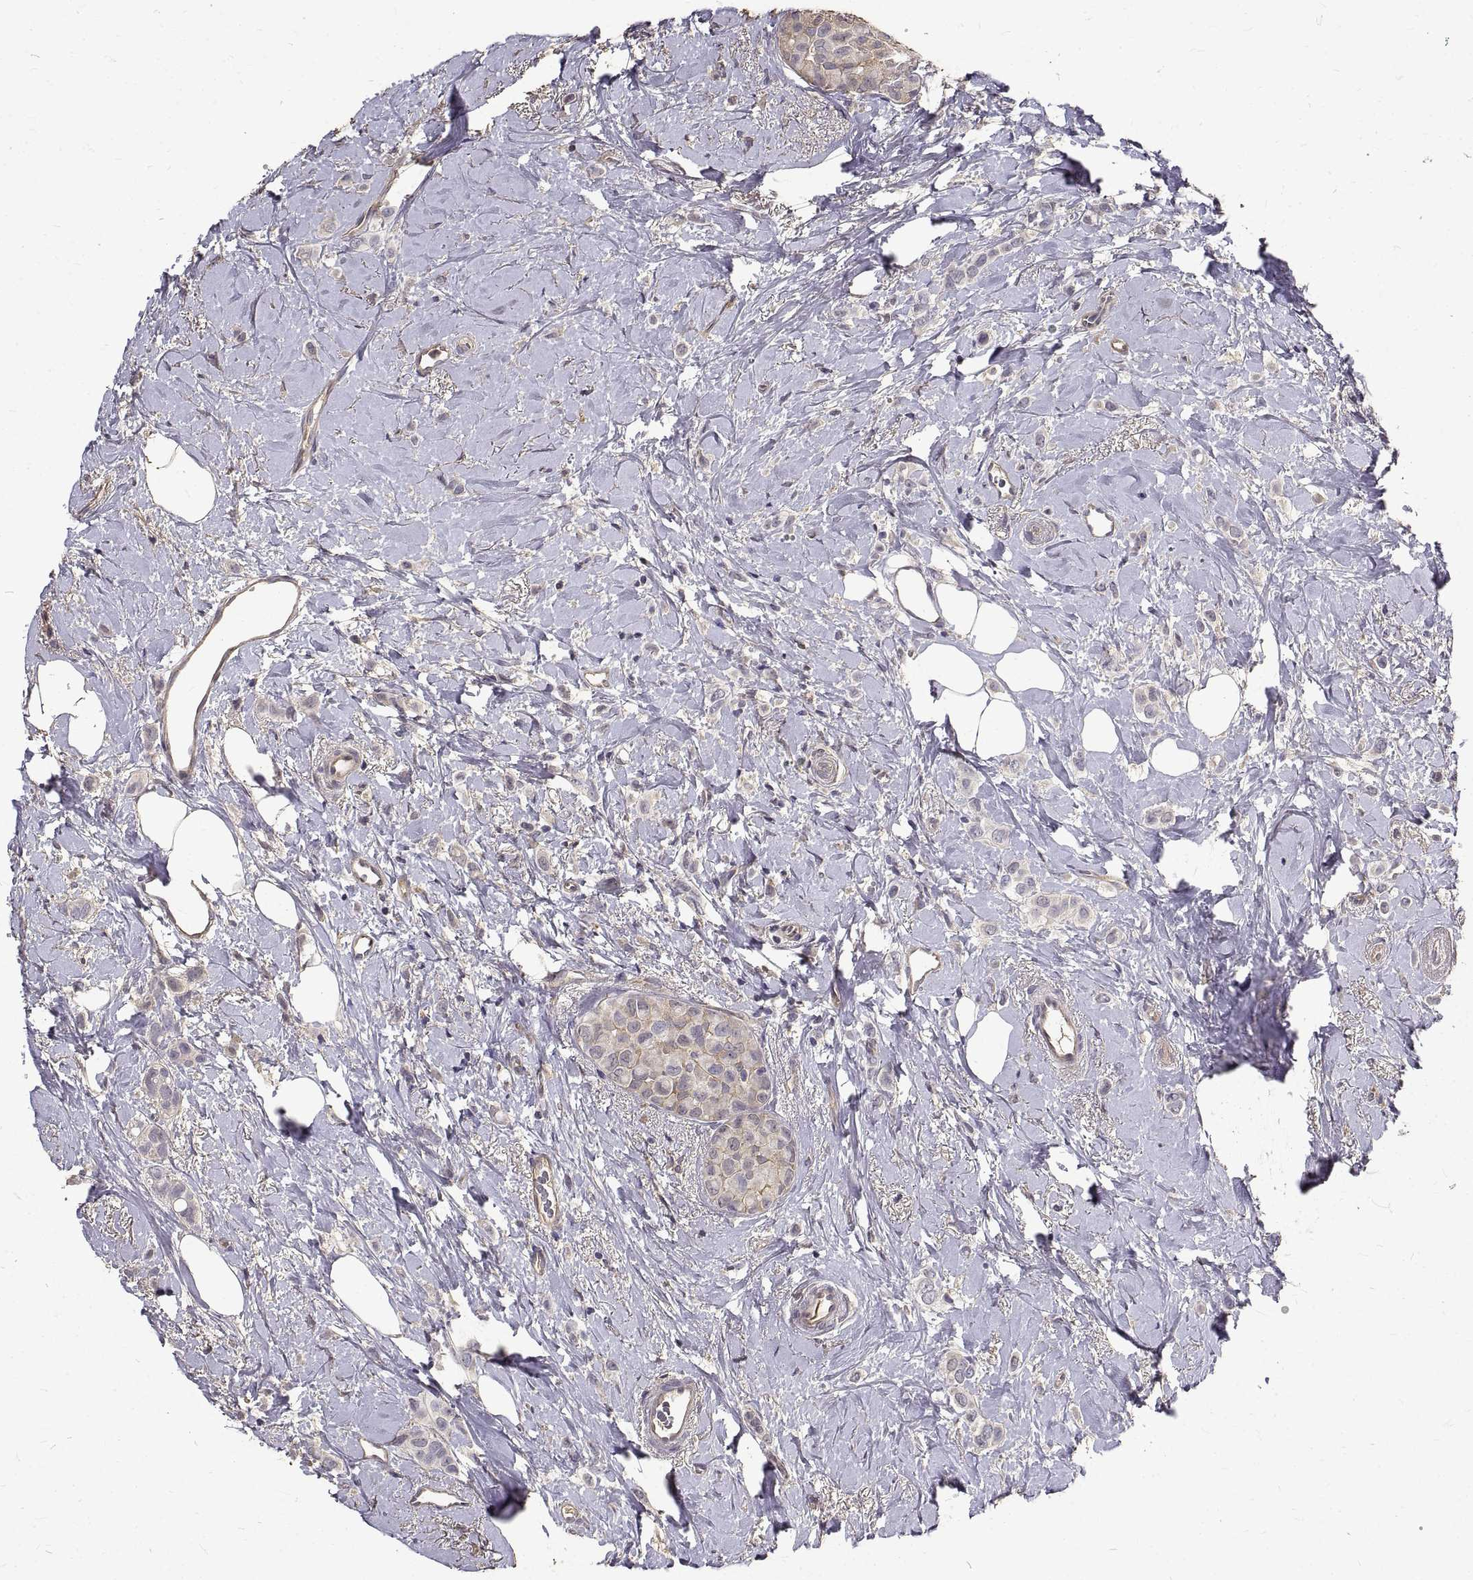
{"staining": {"intensity": "negative", "quantity": "none", "location": "none"}, "tissue": "breast cancer", "cell_type": "Tumor cells", "image_type": "cancer", "snomed": [{"axis": "morphology", "description": "Lobular carcinoma"}, {"axis": "topography", "description": "Breast"}], "caption": "A high-resolution photomicrograph shows immunohistochemistry (IHC) staining of lobular carcinoma (breast), which exhibits no significant positivity in tumor cells. (DAB IHC, high magnification).", "gene": "PEA15", "patient": {"sex": "female", "age": 66}}